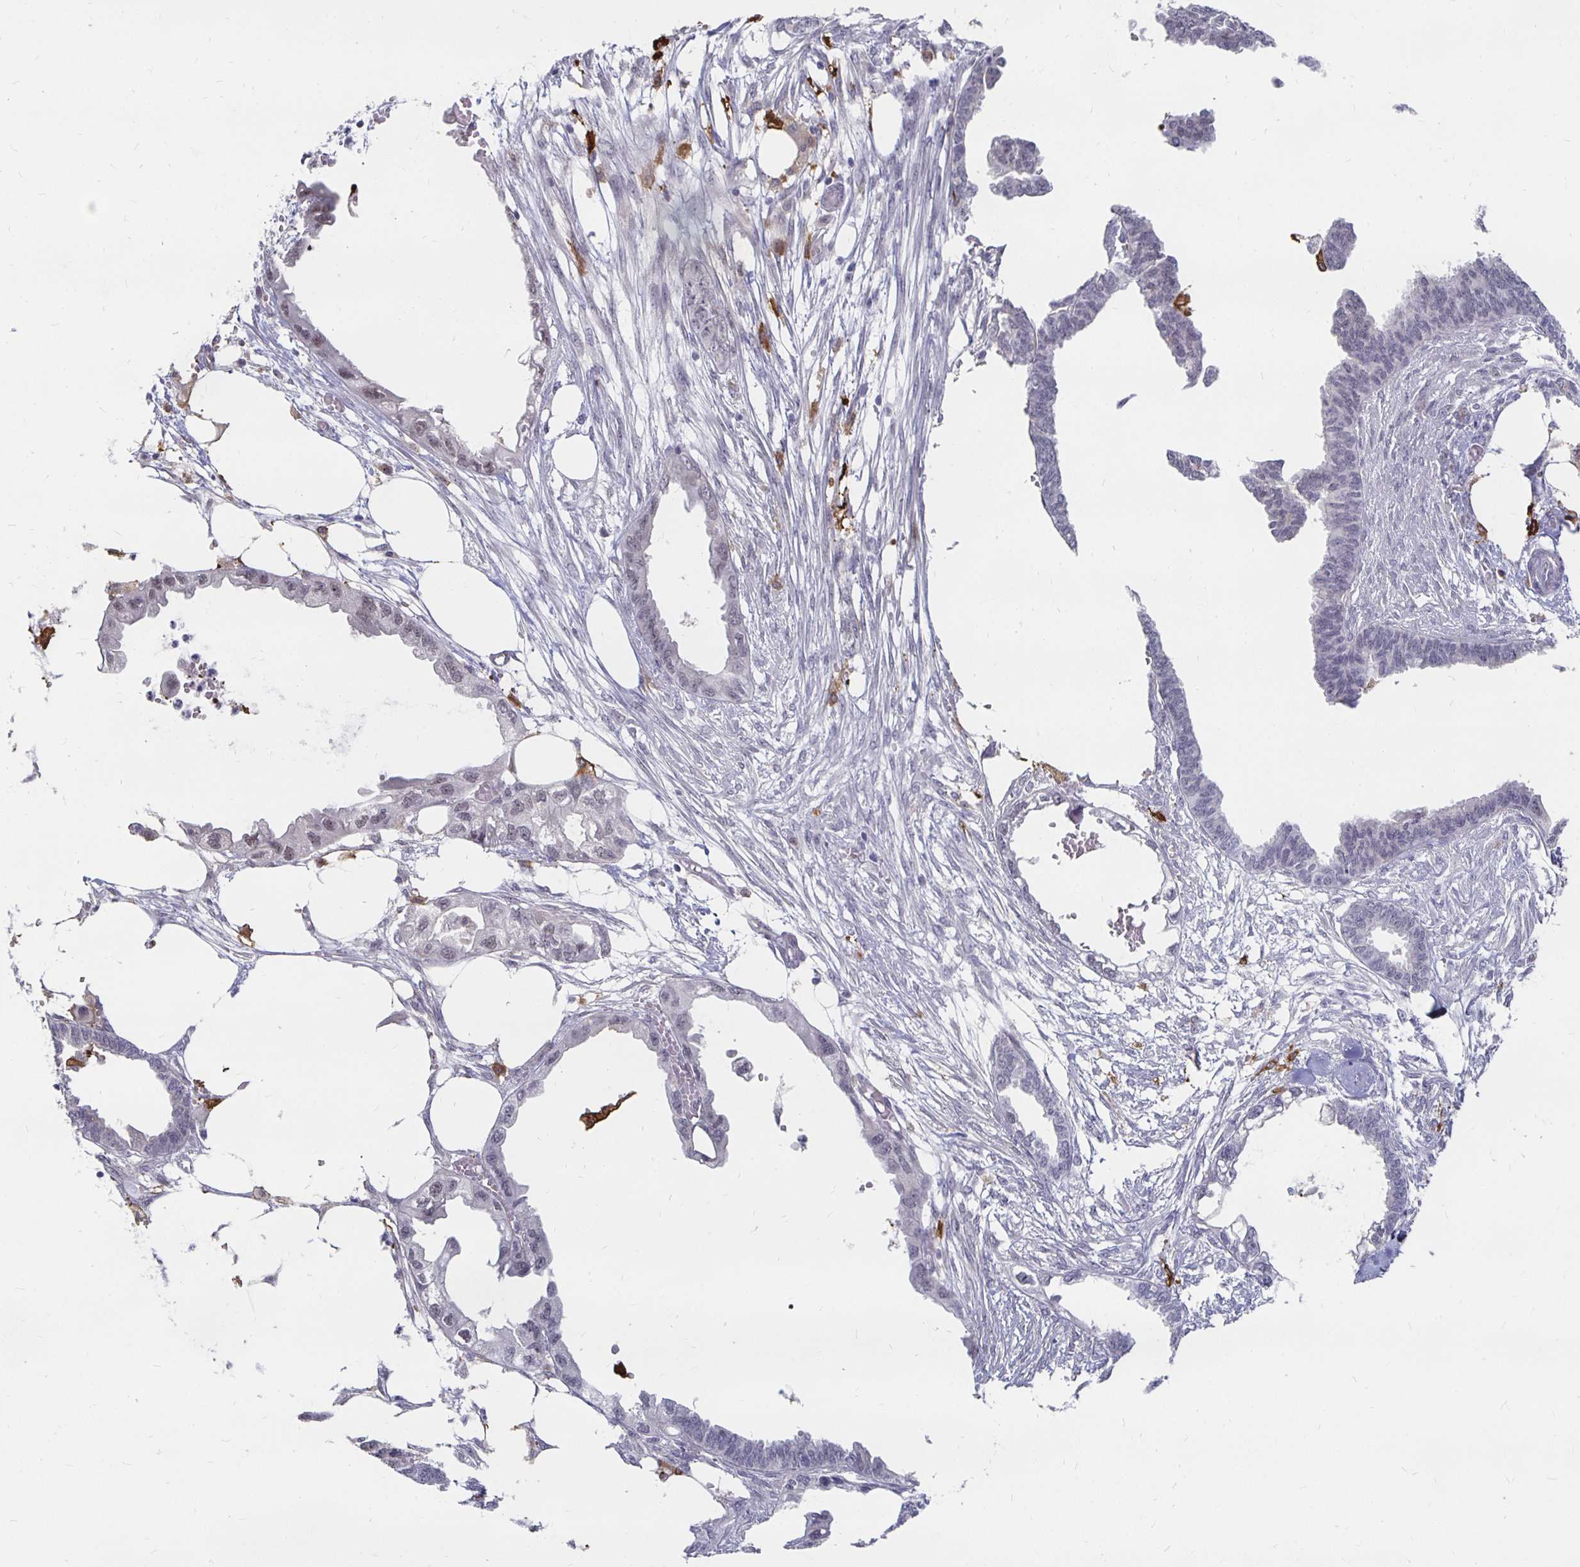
{"staining": {"intensity": "negative", "quantity": "none", "location": "none"}, "tissue": "endometrial cancer", "cell_type": "Tumor cells", "image_type": "cancer", "snomed": [{"axis": "morphology", "description": "Adenocarcinoma, NOS"}, {"axis": "morphology", "description": "Adenocarcinoma, metastatic, NOS"}, {"axis": "topography", "description": "Adipose tissue"}, {"axis": "topography", "description": "Endometrium"}], "caption": "High power microscopy image of an immunohistochemistry image of endometrial adenocarcinoma, revealing no significant expression in tumor cells.", "gene": "CCDC85A", "patient": {"sex": "female", "age": 67}}